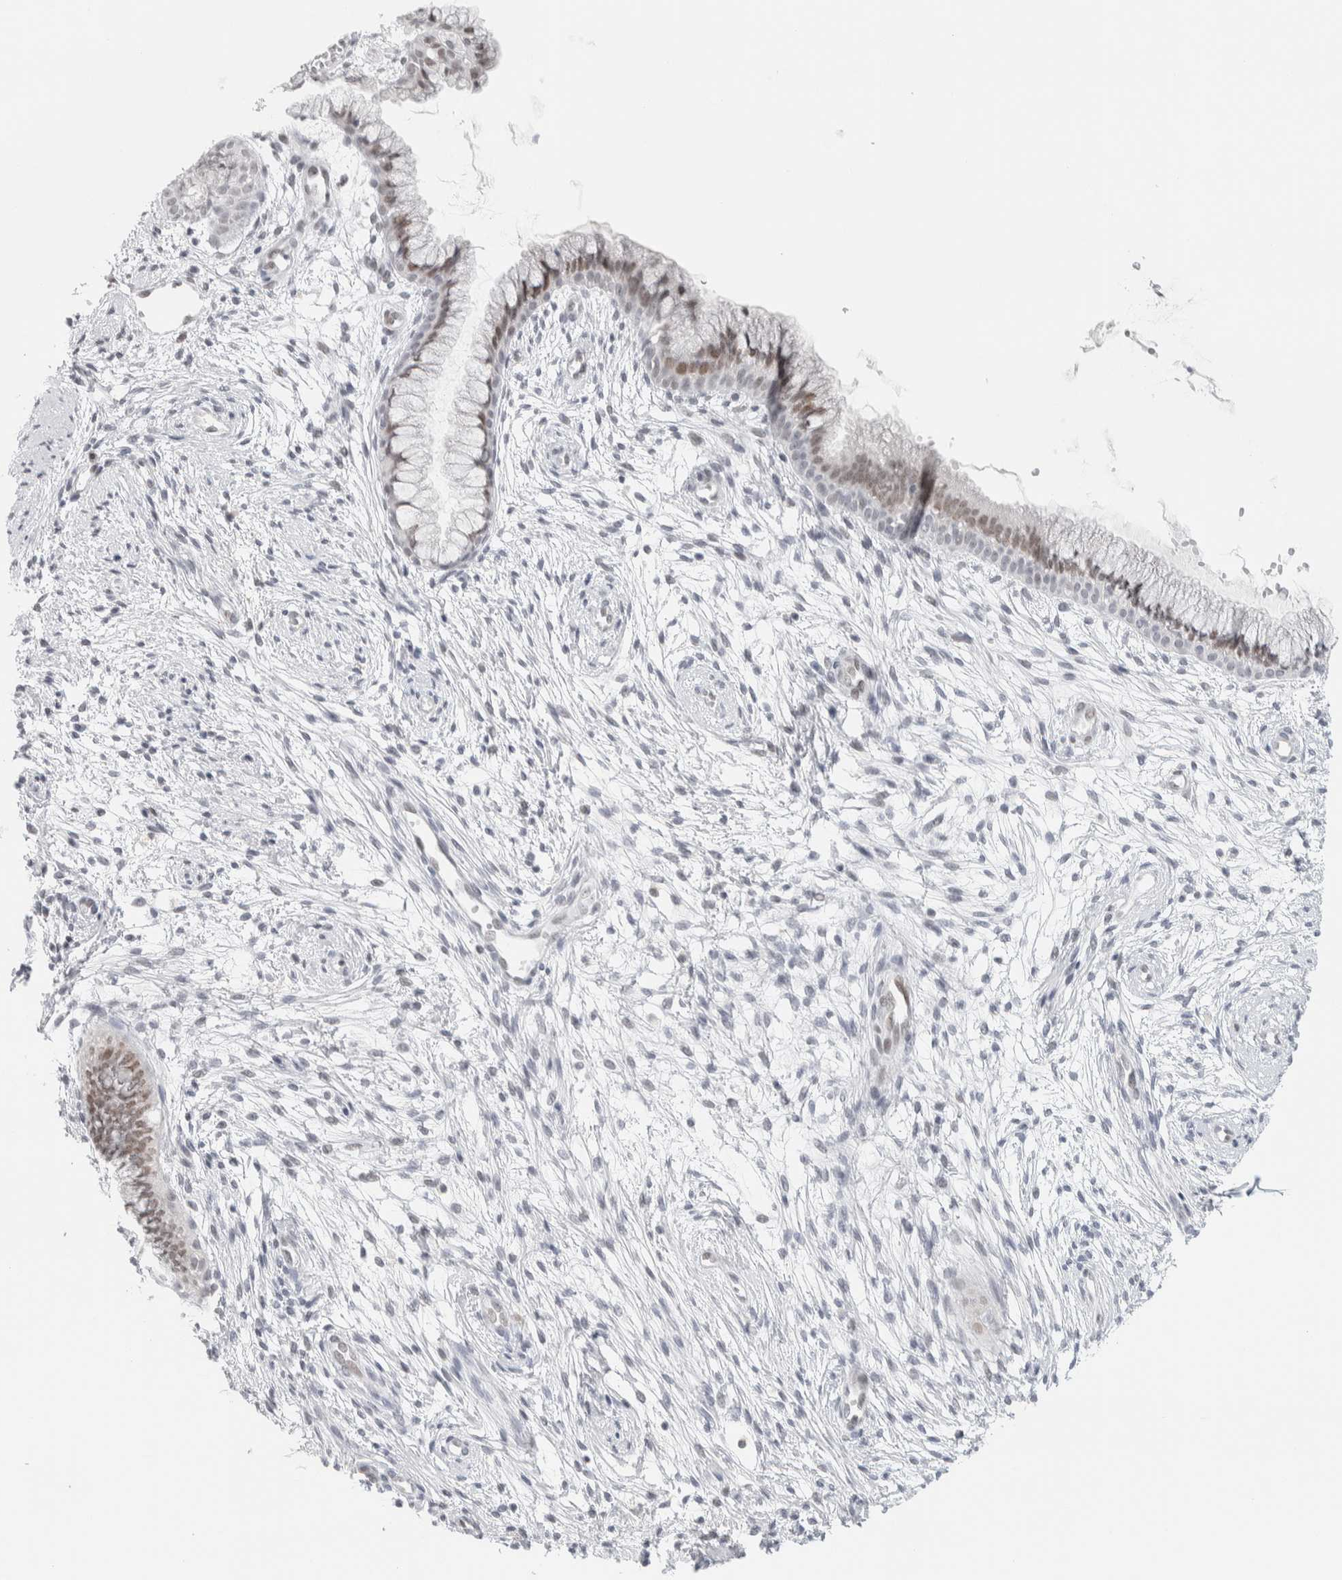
{"staining": {"intensity": "weak", "quantity": "25%-75%", "location": "nuclear"}, "tissue": "cervix", "cell_type": "Glandular cells", "image_type": "normal", "snomed": [{"axis": "morphology", "description": "Normal tissue, NOS"}, {"axis": "topography", "description": "Cervix"}], "caption": "Weak nuclear staining for a protein is present in about 25%-75% of glandular cells of unremarkable cervix using IHC.", "gene": "CDH17", "patient": {"sex": "female", "age": 39}}